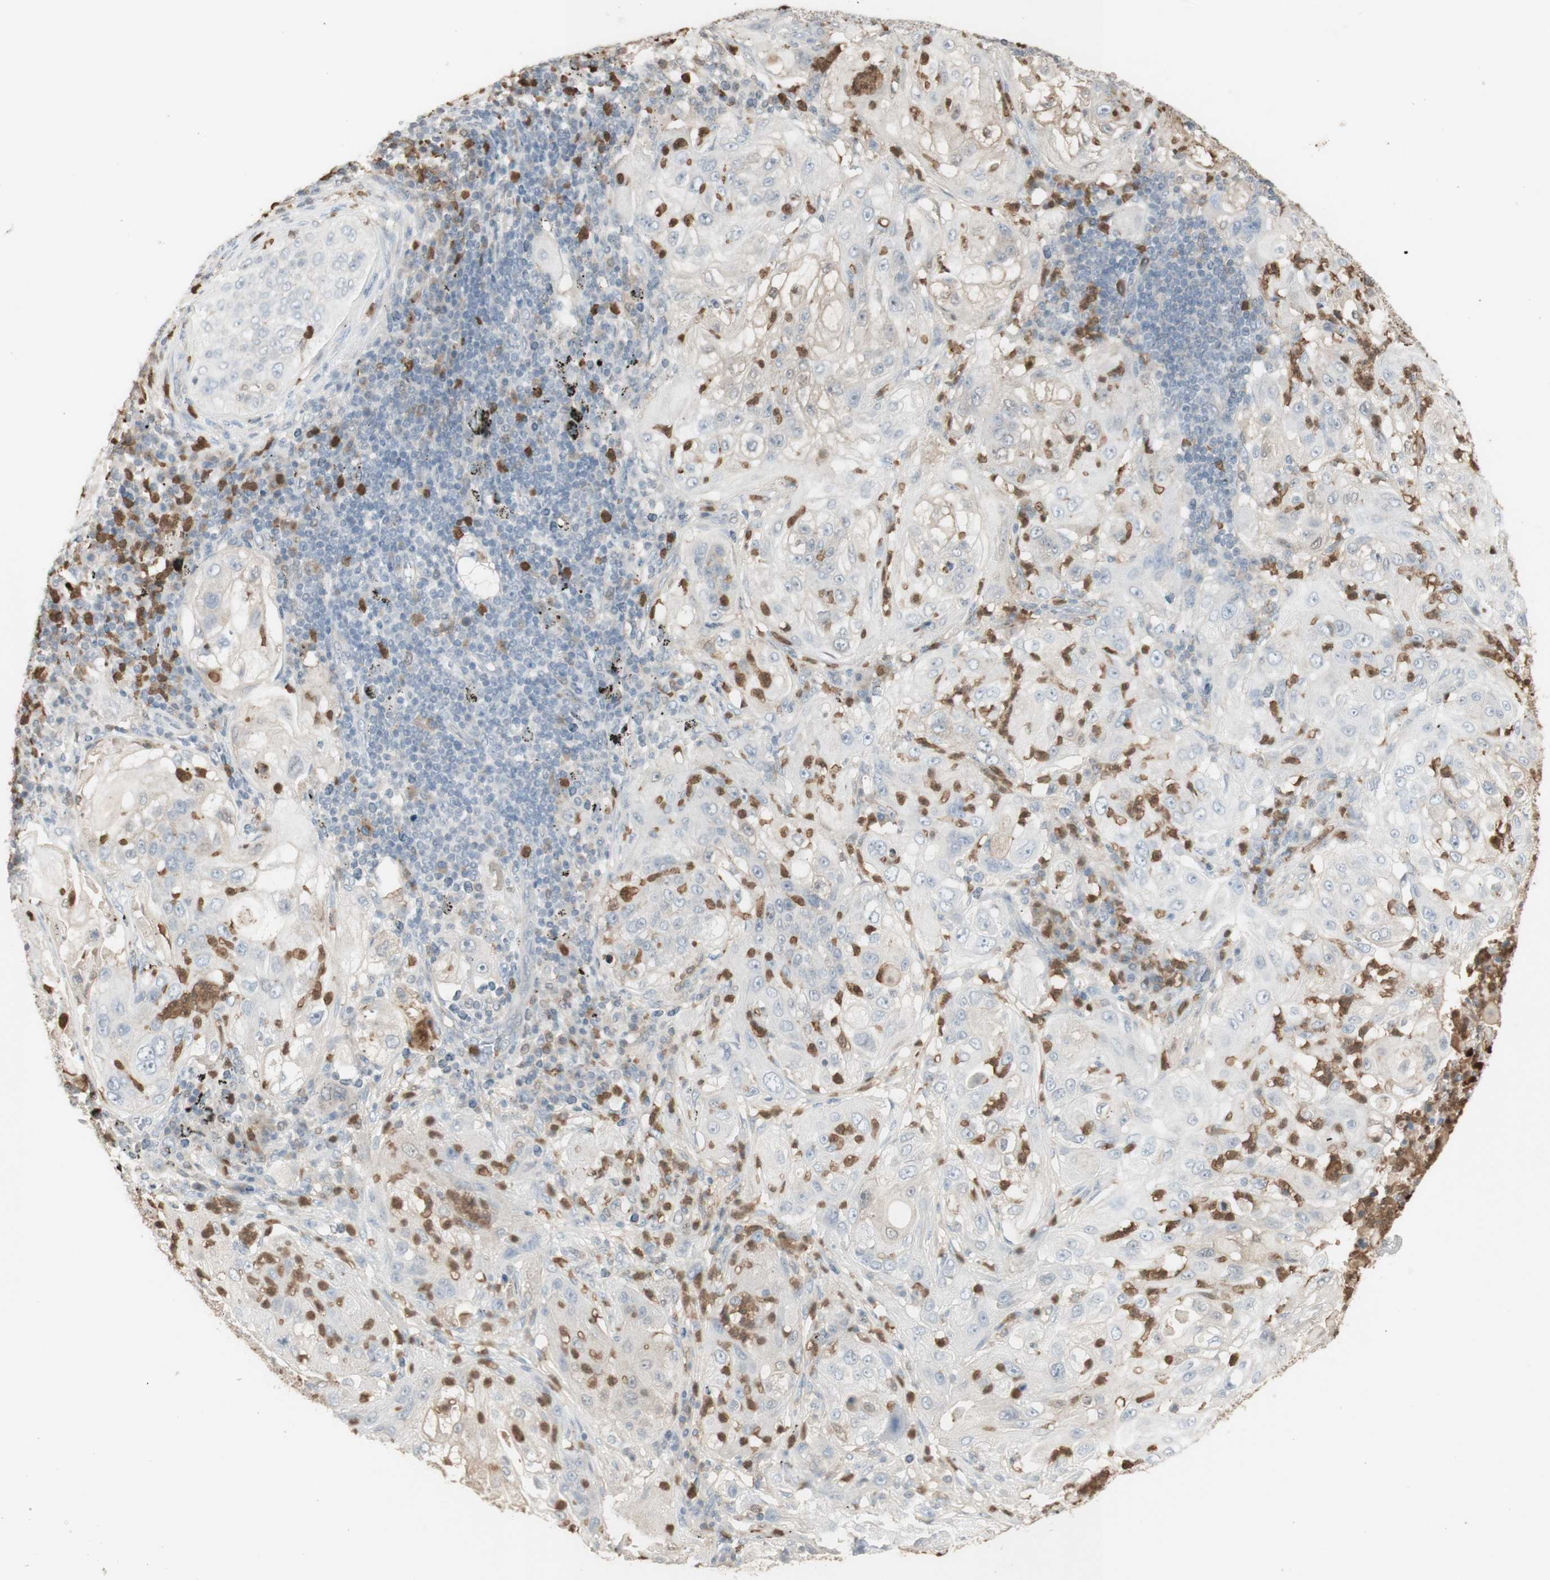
{"staining": {"intensity": "negative", "quantity": "none", "location": "none"}, "tissue": "lung cancer", "cell_type": "Tumor cells", "image_type": "cancer", "snomed": [{"axis": "morphology", "description": "Inflammation, NOS"}, {"axis": "morphology", "description": "Squamous cell carcinoma, NOS"}, {"axis": "topography", "description": "Lymph node"}, {"axis": "topography", "description": "Soft tissue"}, {"axis": "topography", "description": "Lung"}], "caption": "High magnification brightfield microscopy of lung cancer (squamous cell carcinoma) stained with DAB (brown) and counterstained with hematoxylin (blue): tumor cells show no significant positivity.", "gene": "NID1", "patient": {"sex": "male", "age": 66}}